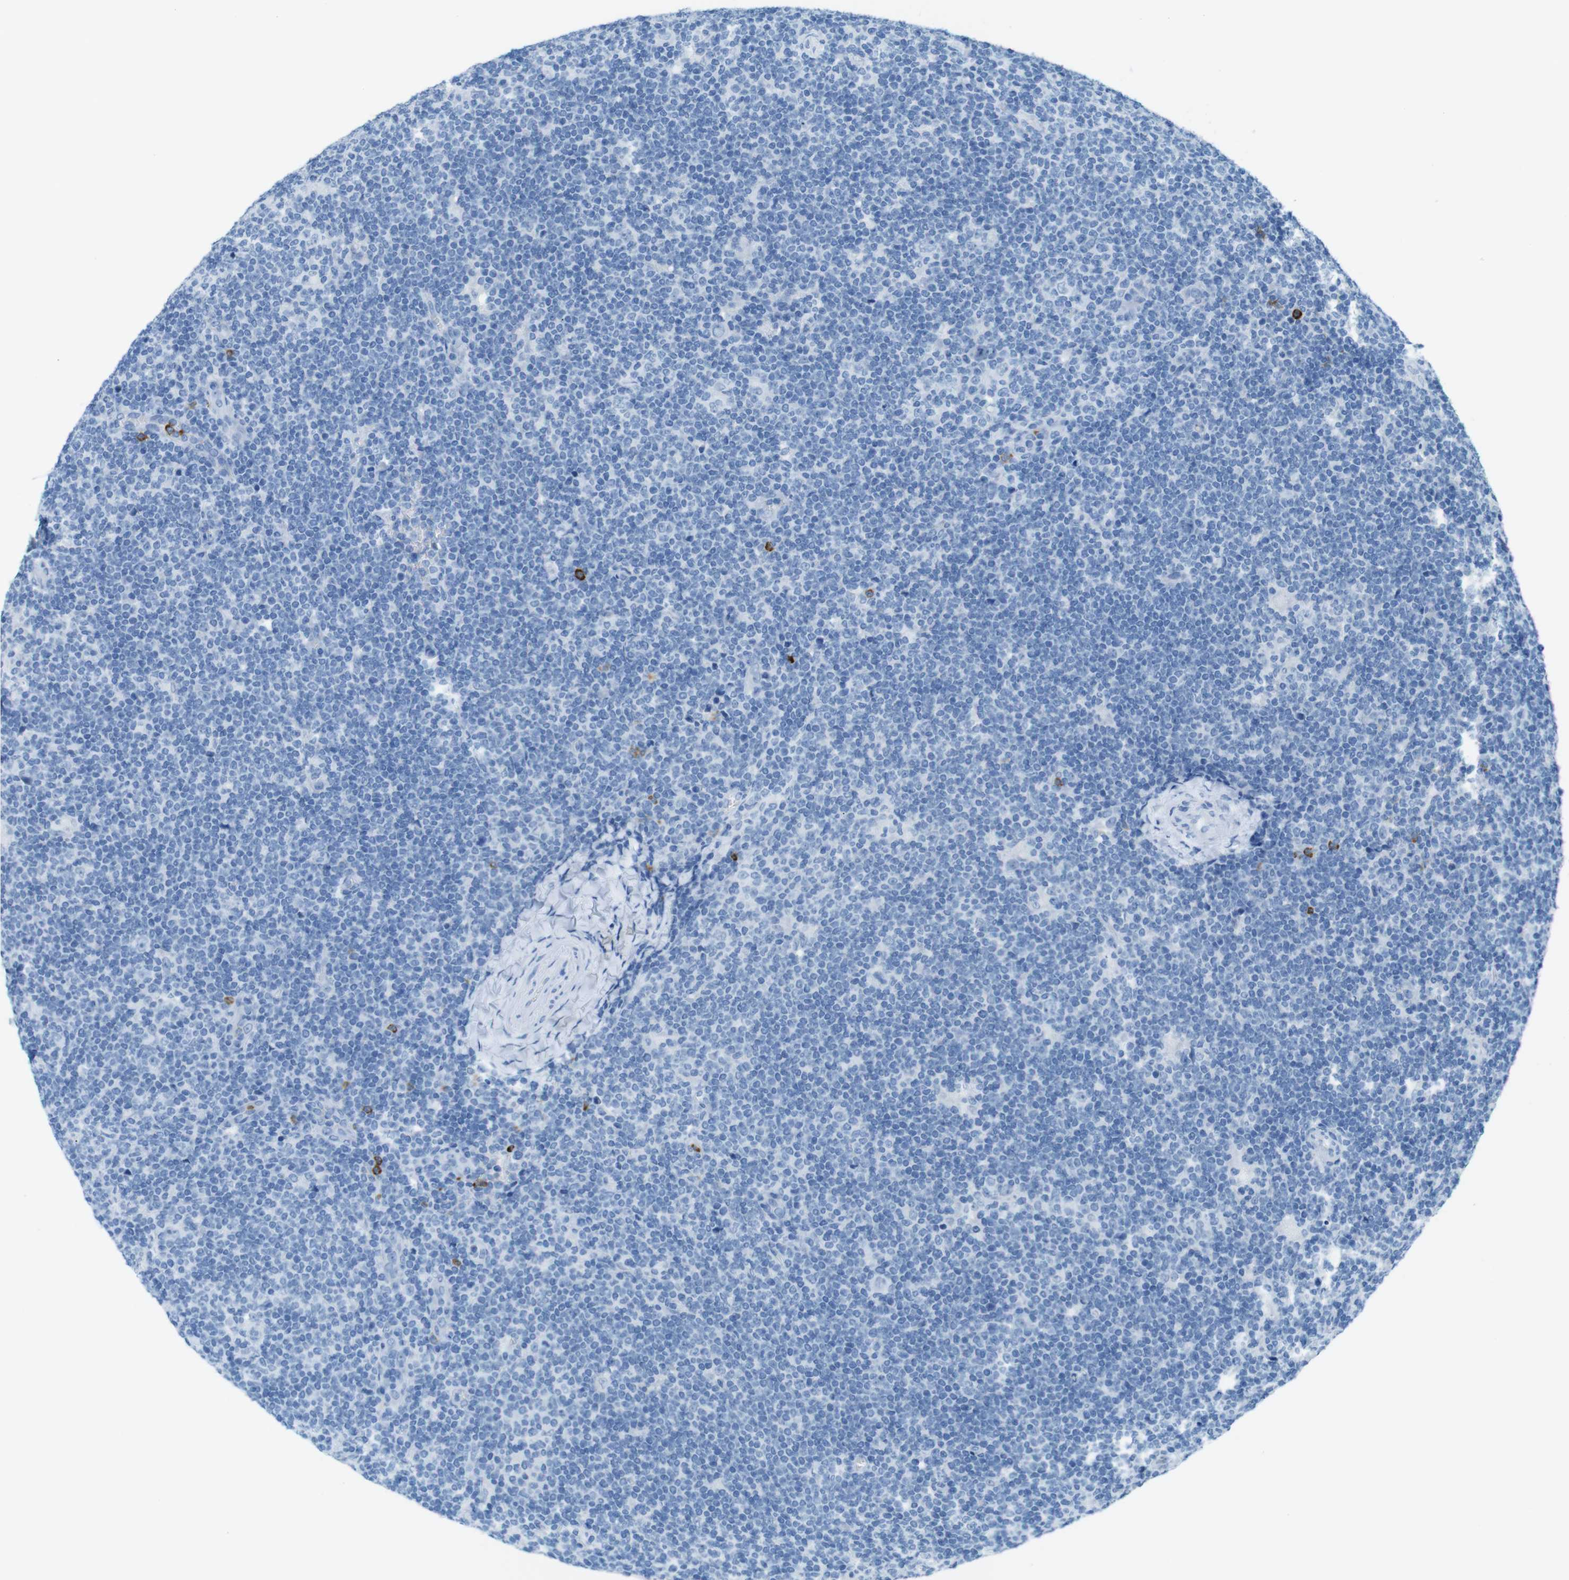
{"staining": {"intensity": "negative", "quantity": "none", "location": "none"}, "tissue": "lymphoma", "cell_type": "Tumor cells", "image_type": "cancer", "snomed": [{"axis": "morphology", "description": "Hodgkin's disease, NOS"}, {"axis": "topography", "description": "Lymph node"}], "caption": "Immunohistochemistry of lymphoma shows no expression in tumor cells.", "gene": "MCEMP1", "patient": {"sex": "female", "age": 57}}